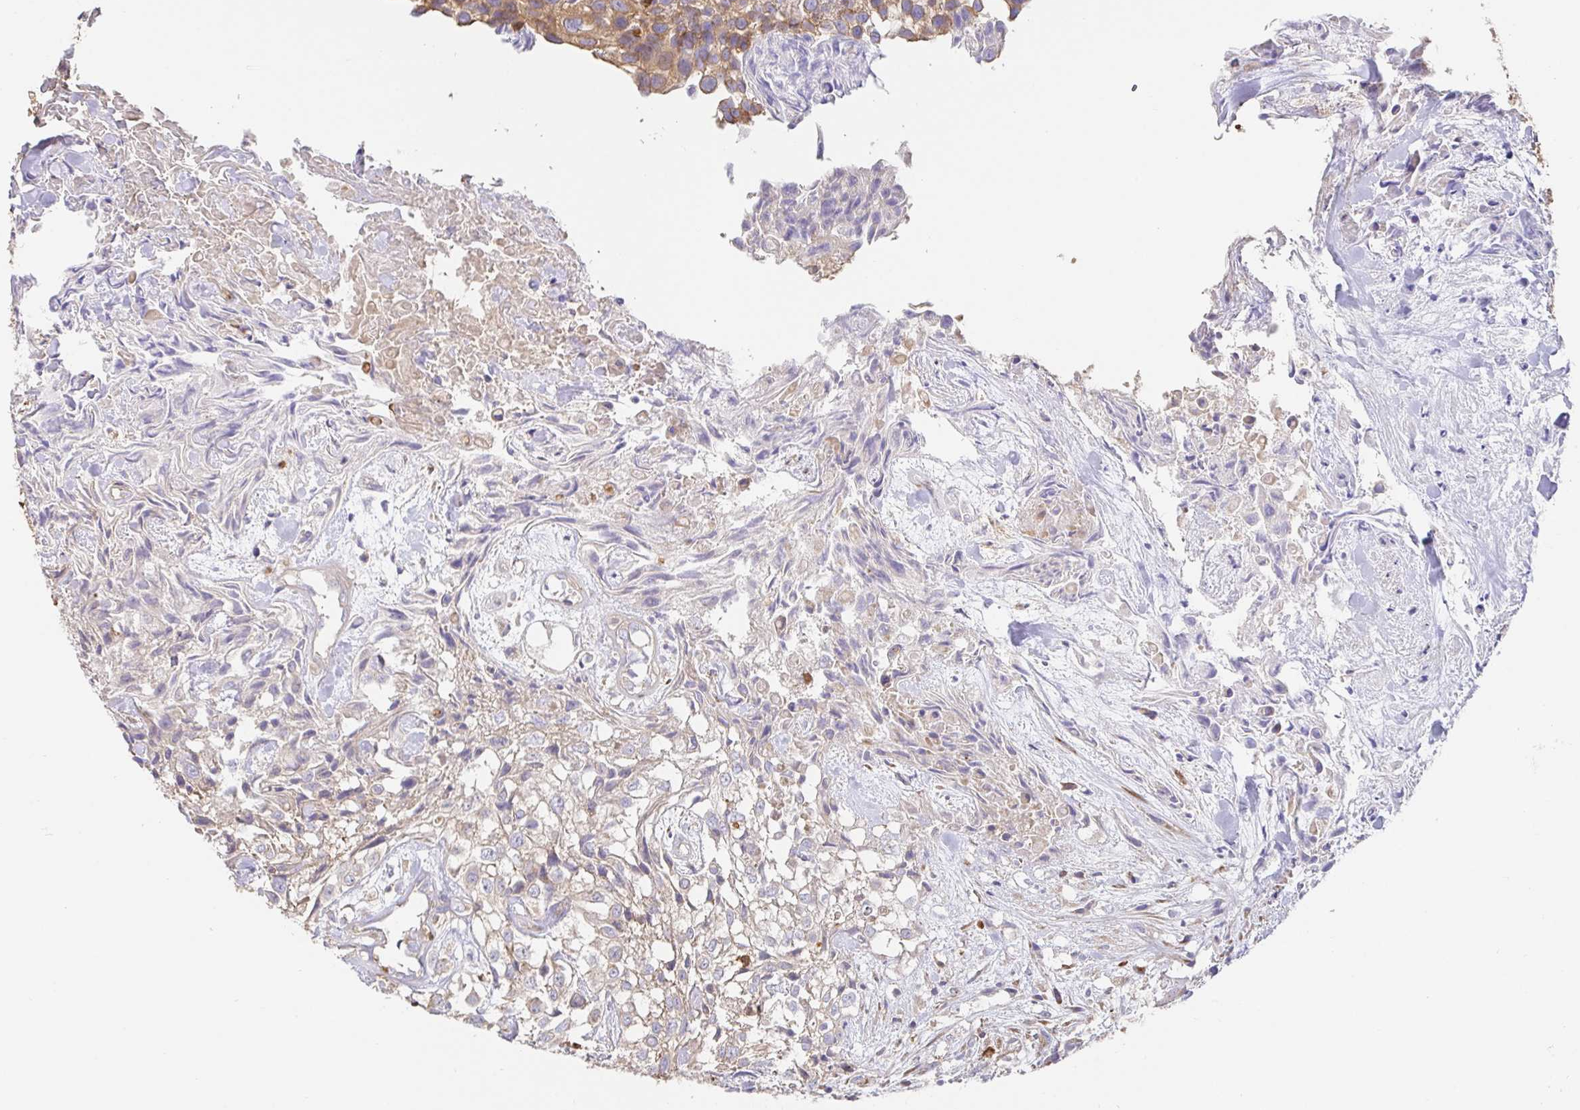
{"staining": {"intensity": "moderate", "quantity": "25%-75%", "location": "cytoplasmic/membranous"}, "tissue": "urothelial cancer", "cell_type": "Tumor cells", "image_type": "cancer", "snomed": [{"axis": "morphology", "description": "Urothelial carcinoma, High grade"}, {"axis": "topography", "description": "Urinary bladder"}], "caption": "High-power microscopy captured an immunohistochemistry image of urothelial cancer, revealing moderate cytoplasmic/membranous staining in approximately 25%-75% of tumor cells. (Stains: DAB in brown, nuclei in blue, Microscopy: brightfield microscopy at high magnification).", "gene": "PDPK1", "patient": {"sex": "male", "age": 56}}